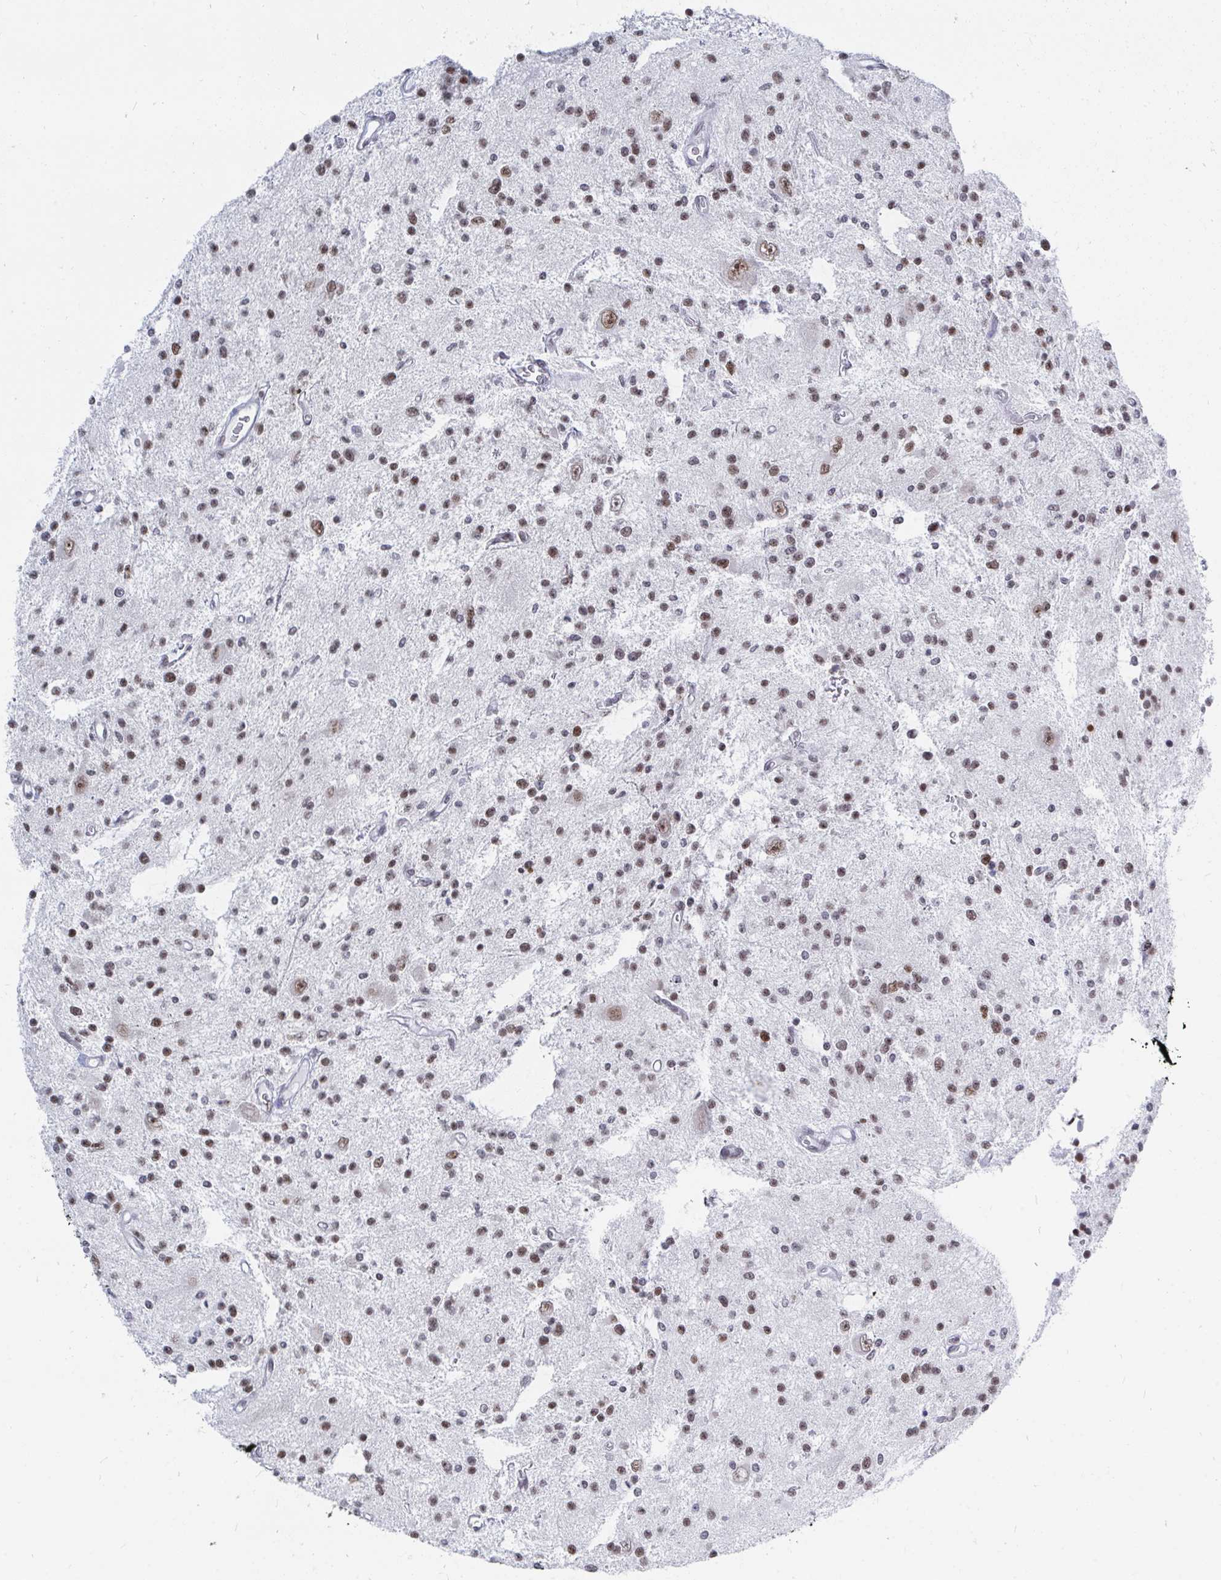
{"staining": {"intensity": "moderate", "quantity": ">75%", "location": "nuclear"}, "tissue": "glioma", "cell_type": "Tumor cells", "image_type": "cancer", "snomed": [{"axis": "morphology", "description": "Glioma, malignant, Low grade"}, {"axis": "topography", "description": "Brain"}], "caption": "Glioma stained with IHC exhibits moderate nuclear expression in about >75% of tumor cells. The staining was performed using DAB (3,3'-diaminobenzidine), with brown indicating positive protein expression. Nuclei are stained blue with hematoxylin.", "gene": "TRIP12", "patient": {"sex": "male", "age": 43}}